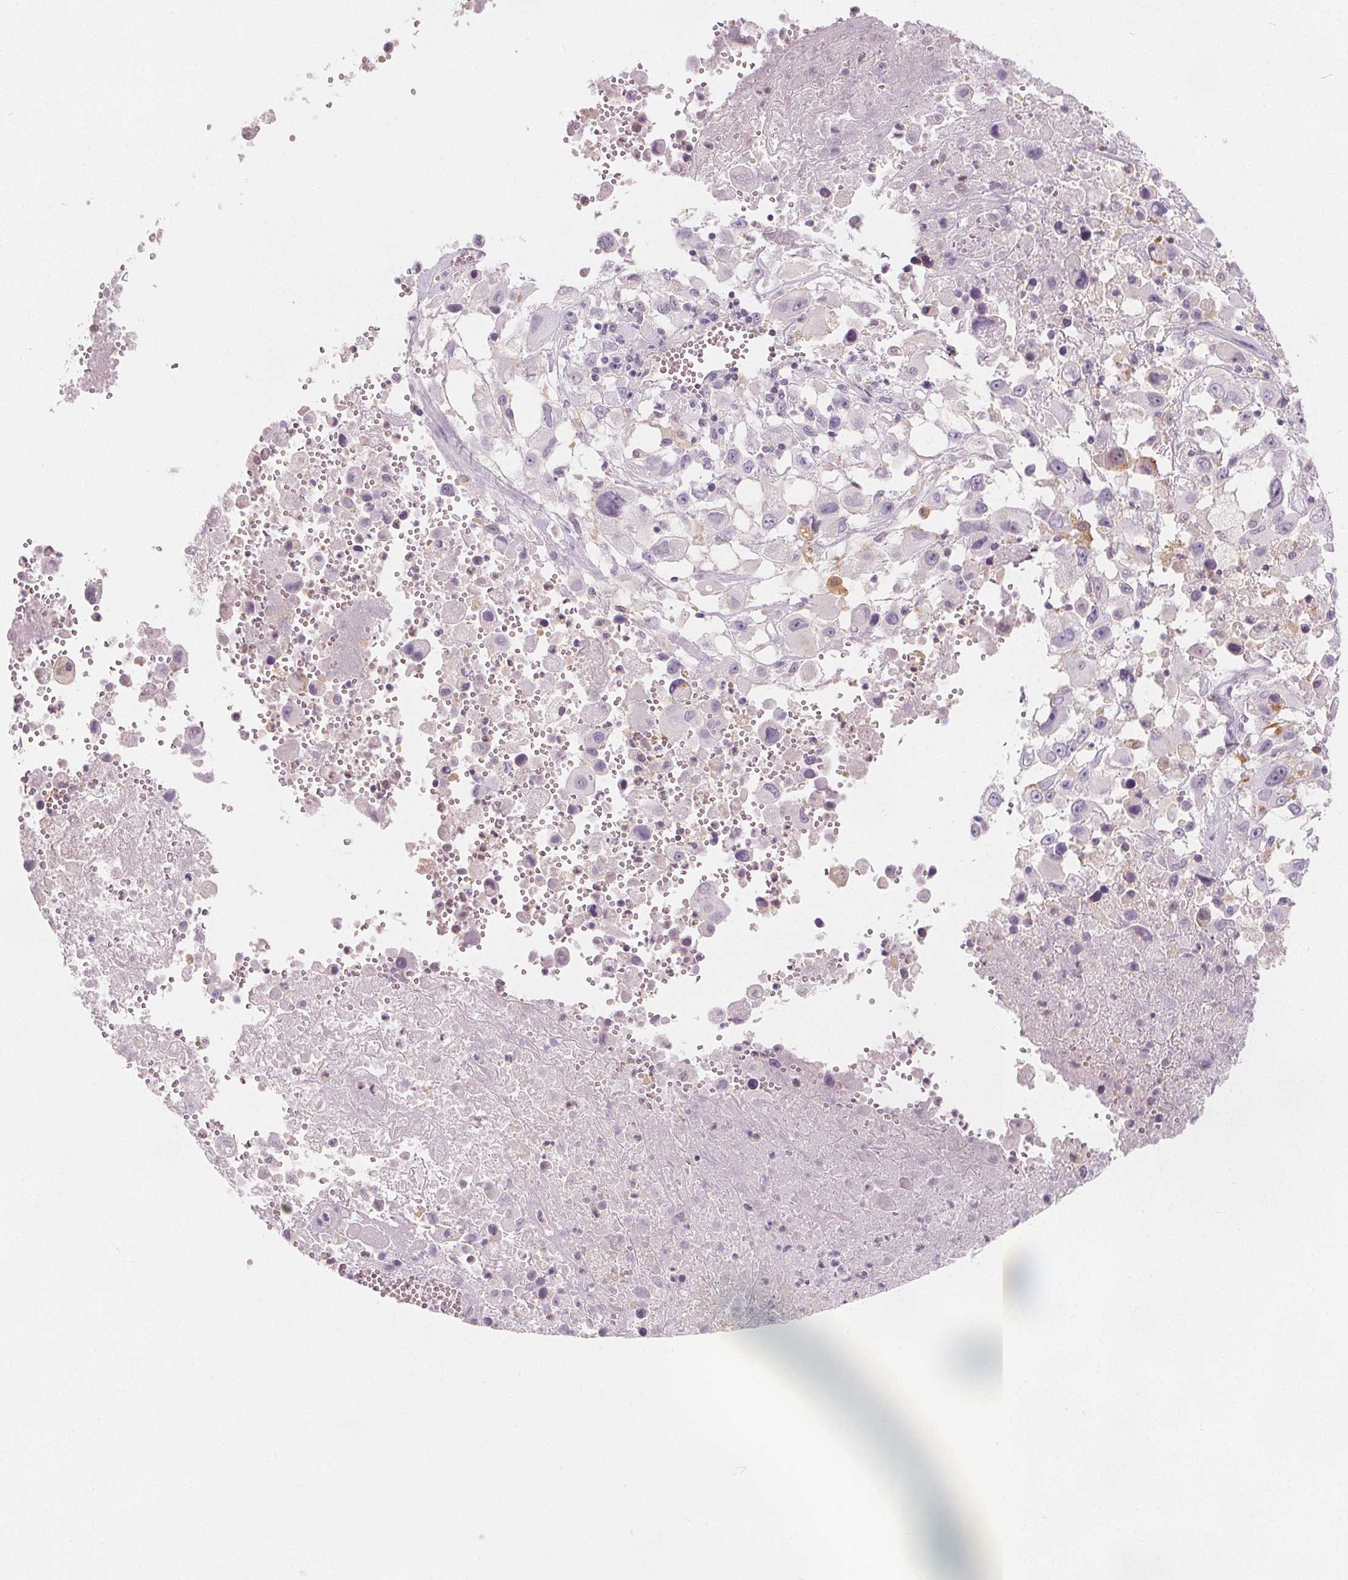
{"staining": {"intensity": "negative", "quantity": "none", "location": "none"}, "tissue": "melanoma", "cell_type": "Tumor cells", "image_type": "cancer", "snomed": [{"axis": "morphology", "description": "Malignant melanoma, Metastatic site"}, {"axis": "topography", "description": "Soft tissue"}], "caption": "Tumor cells show no significant staining in malignant melanoma (metastatic site).", "gene": "UGP2", "patient": {"sex": "male", "age": 50}}